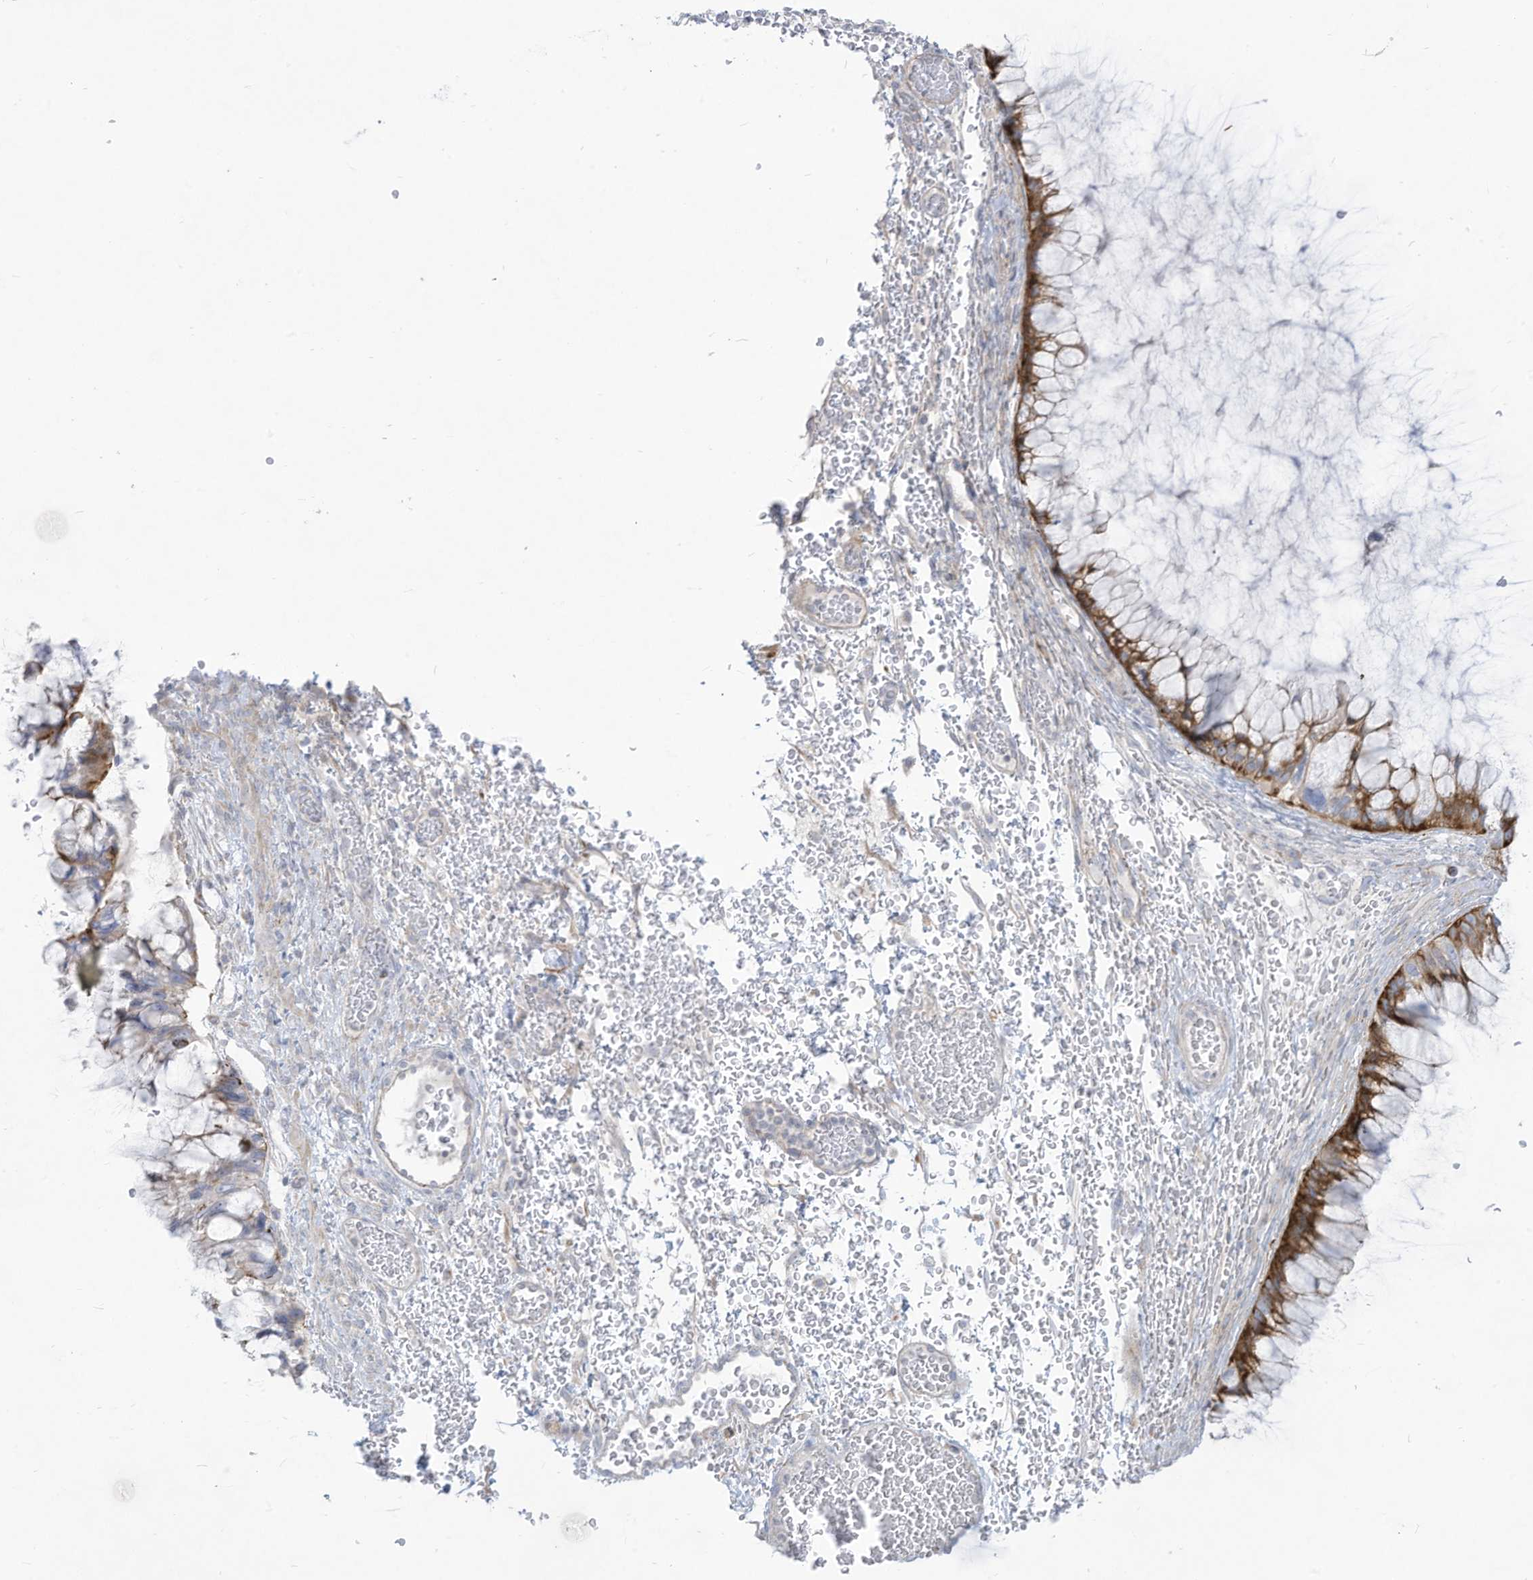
{"staining": {"intensity": "strong", "quantity": "25%-75%", "location": "cytoplasmic/membranous"}, "tissue": "ovarian cancer", "cell_type": "Tumor cells", "image_type": "cancer", "snomed": [{"axis": "morphology", "description": "Cystadenocarcinoma, mucinous, NOS"}, {"axis": "topography", "description": "Ovary"}], "caption": "Human ovarian cancer stained for a protein (brown) displays strong cytoplasmic/membranous positive positivity in approximately 25%-75% of tumor cells.", "gene": "THNSL2", "patient": {"sex": "female", "age": 37}}